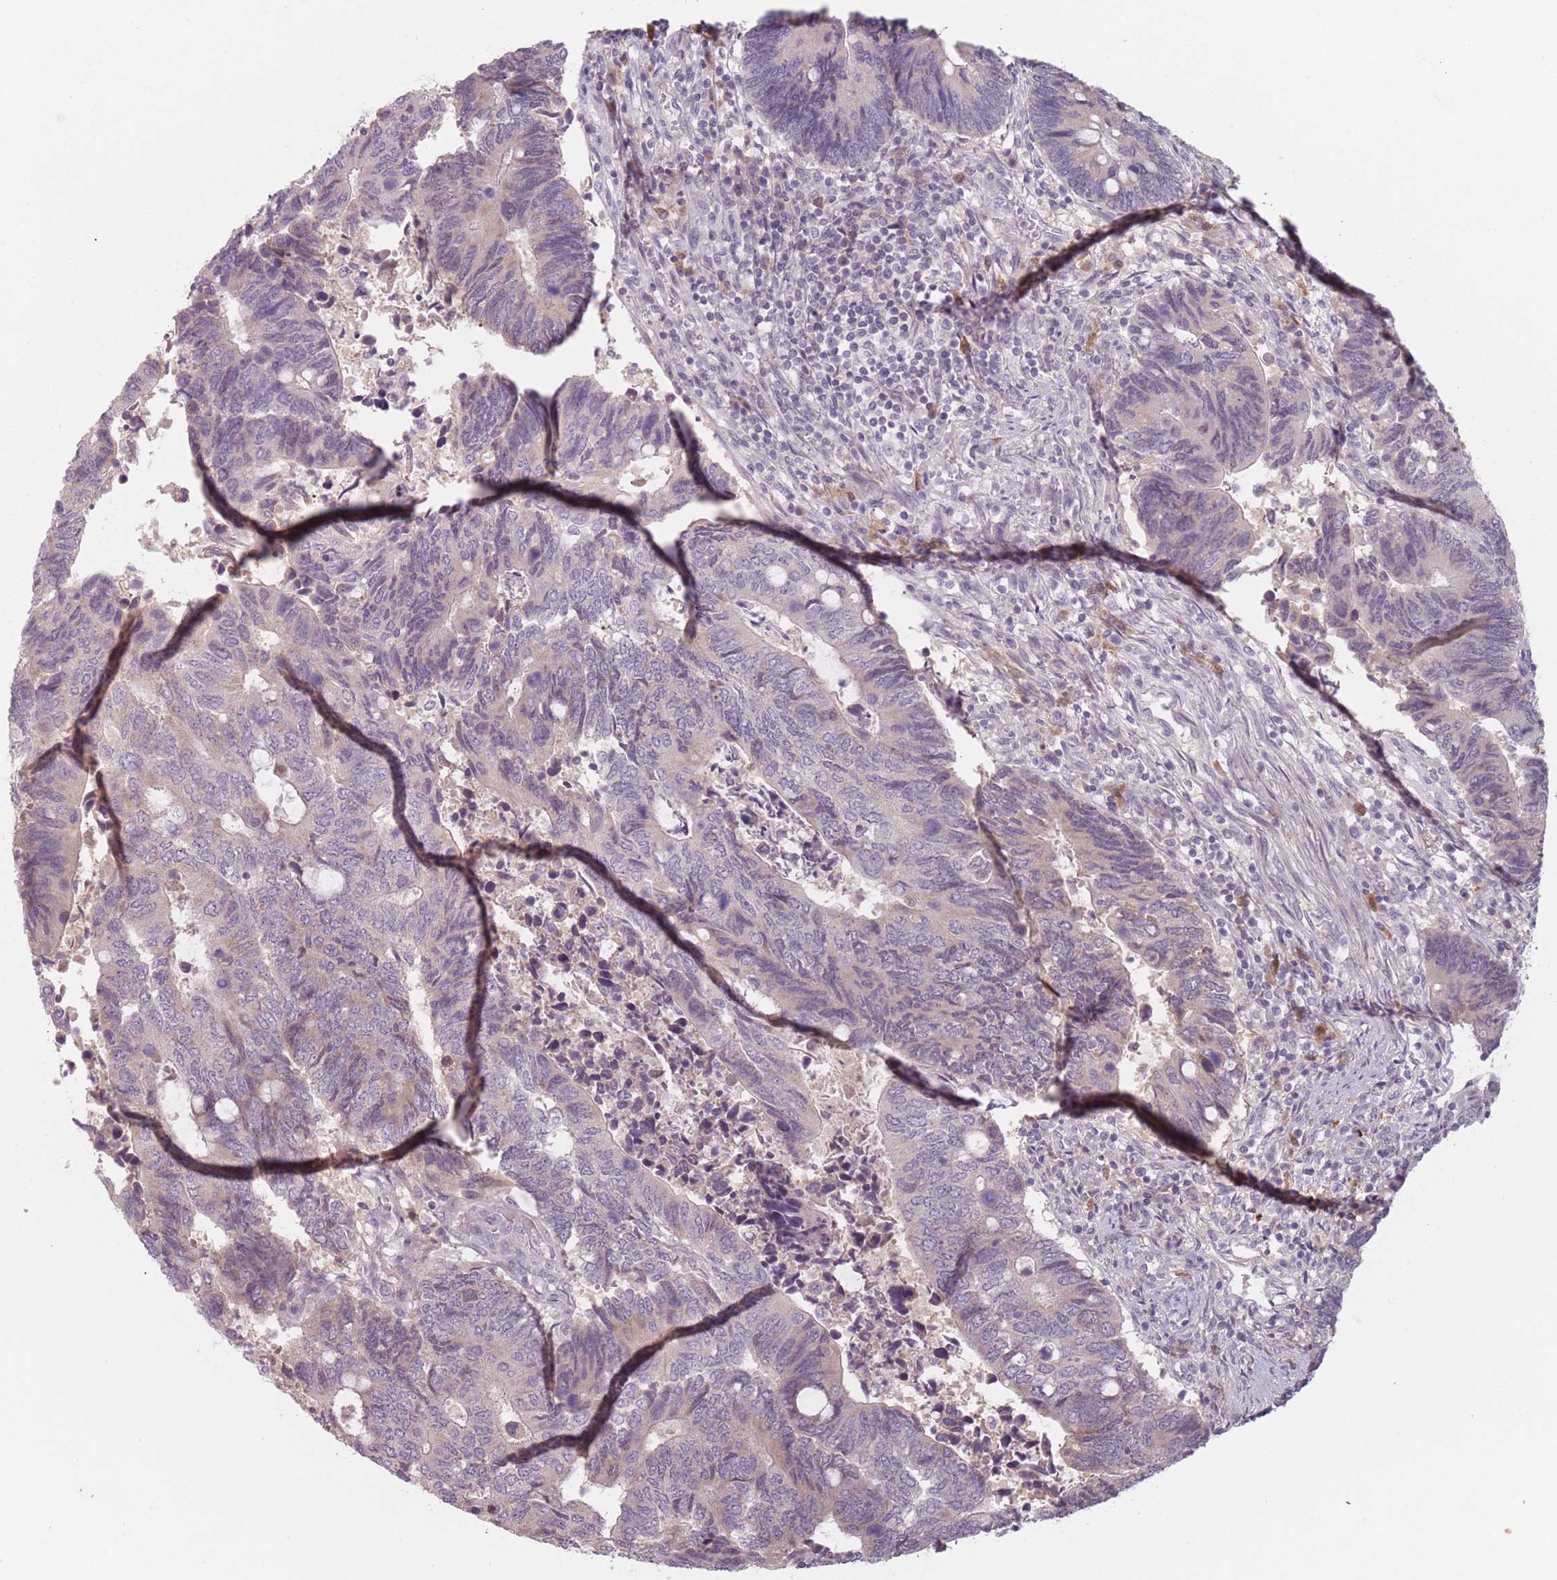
{"staining": {"intensity": "negative", "quantity": "none", "location": "none"}, "tissue": "colorectal cancer", "cell_type": "Tumor cells", "image_type": "cancer", "snomed": [{"axis": "morphology", "description": "Adenocarcinoma, NOS"}, {"axis": "topography", "description": "Colon"}], "caption": "An image of human adenocarcinoma (colorectal) is negative for staining in tumor cells. Nuclei are stained in blue.", "gene": "NAXE", "patient": {"sex": "male", "age": 87}}